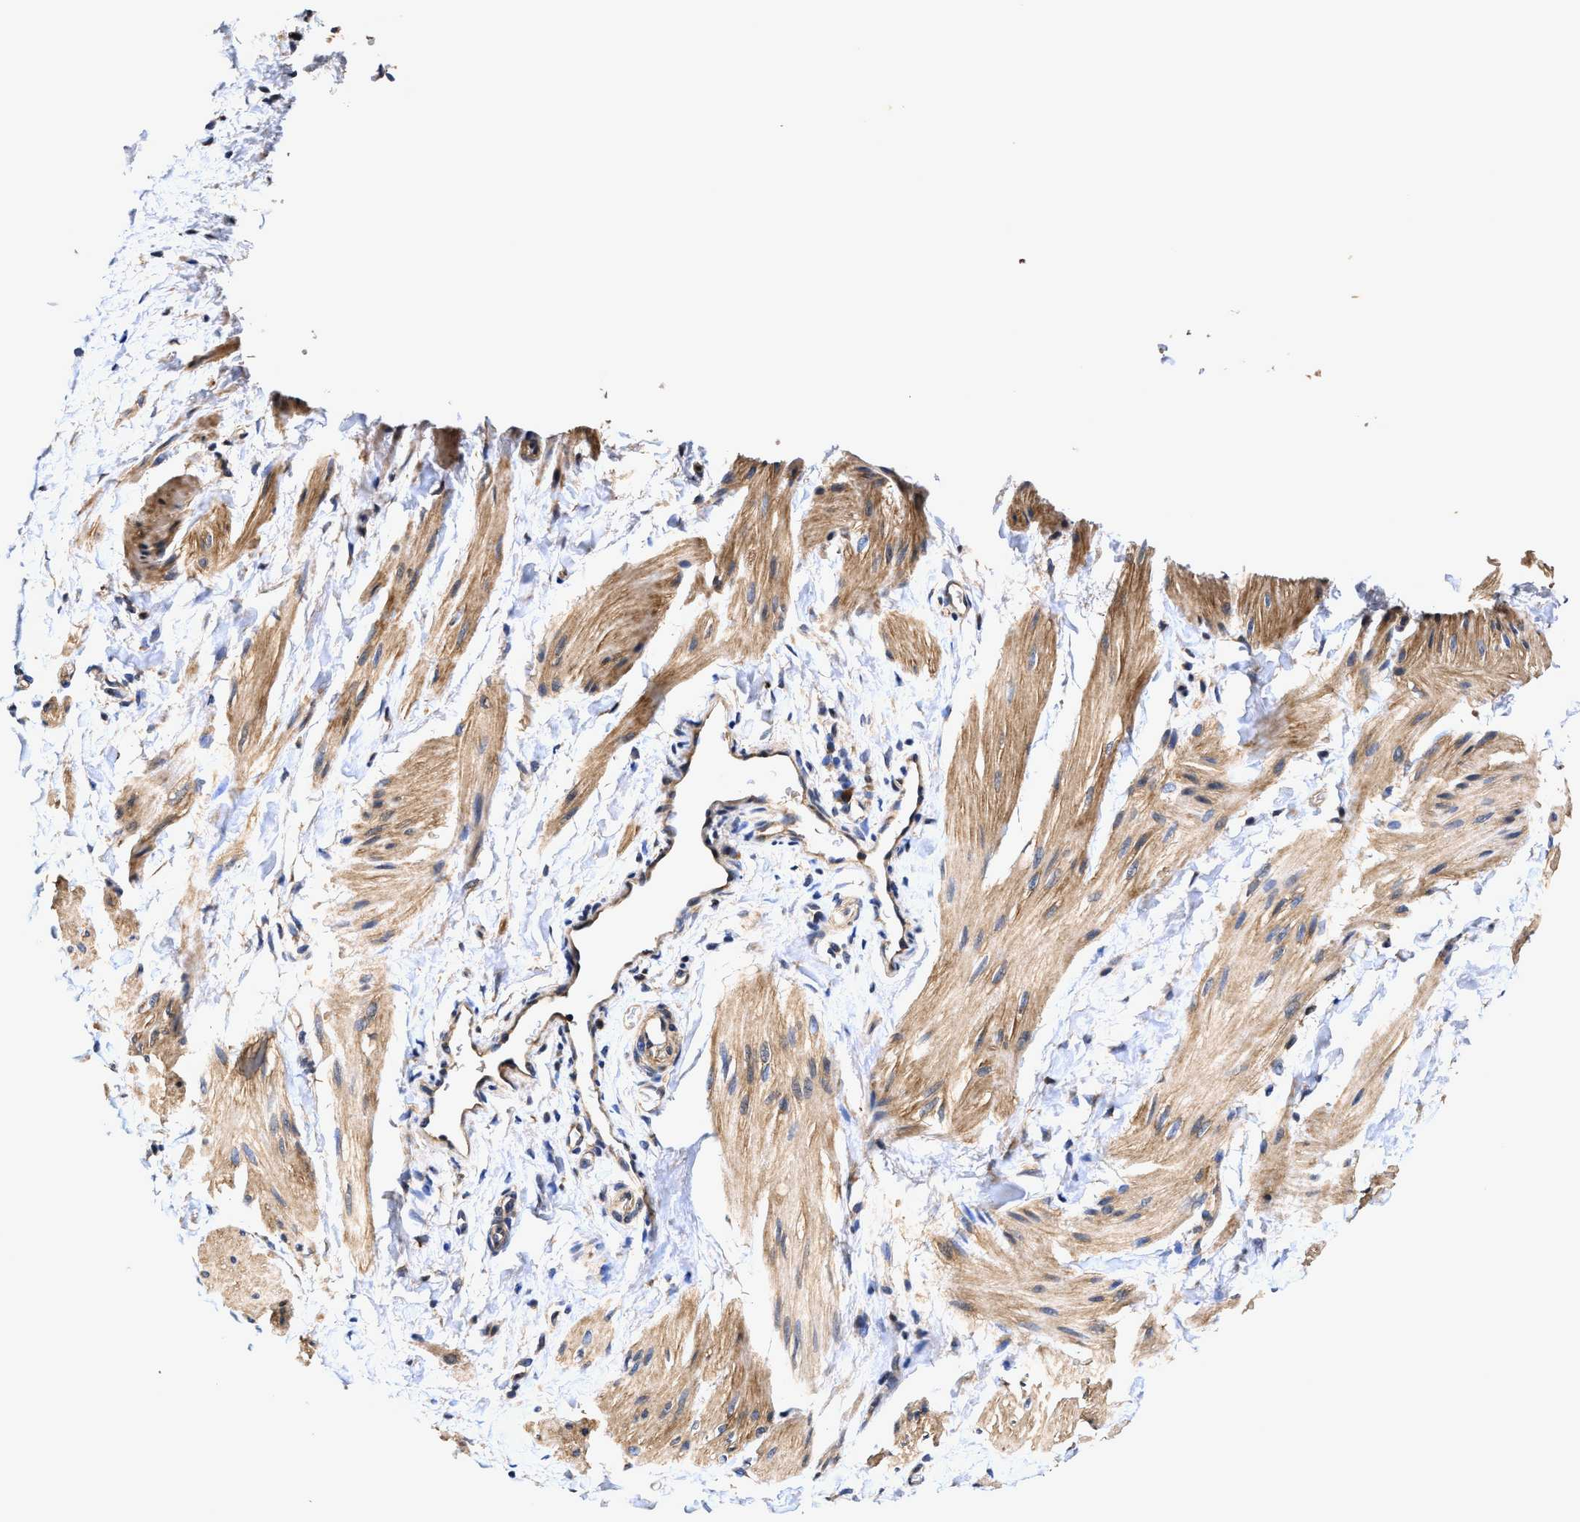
{"staining": {"intensity": "moderate", "quantity": ">75%", "location": "cytoplasmic/membranous"}, "tissue": "smooth muscle", "cell_type": "Smooth muscle cells", "image_type": "normal", "snomed": [{"axis": "morphology", "description": "Normal tissue, NOS"}, {"axis": "topography", "description": "Smooth muscle"}], "caption": "A photomicrograph showing moderate cytoplasmic/membranous positivity in about >75% of smooth muscle cells in normal smooth muscle, as visualized by brown immunohistochemical staining.", "gene": "EFNA4", "patient": {"sex": "male", "age": 16}}